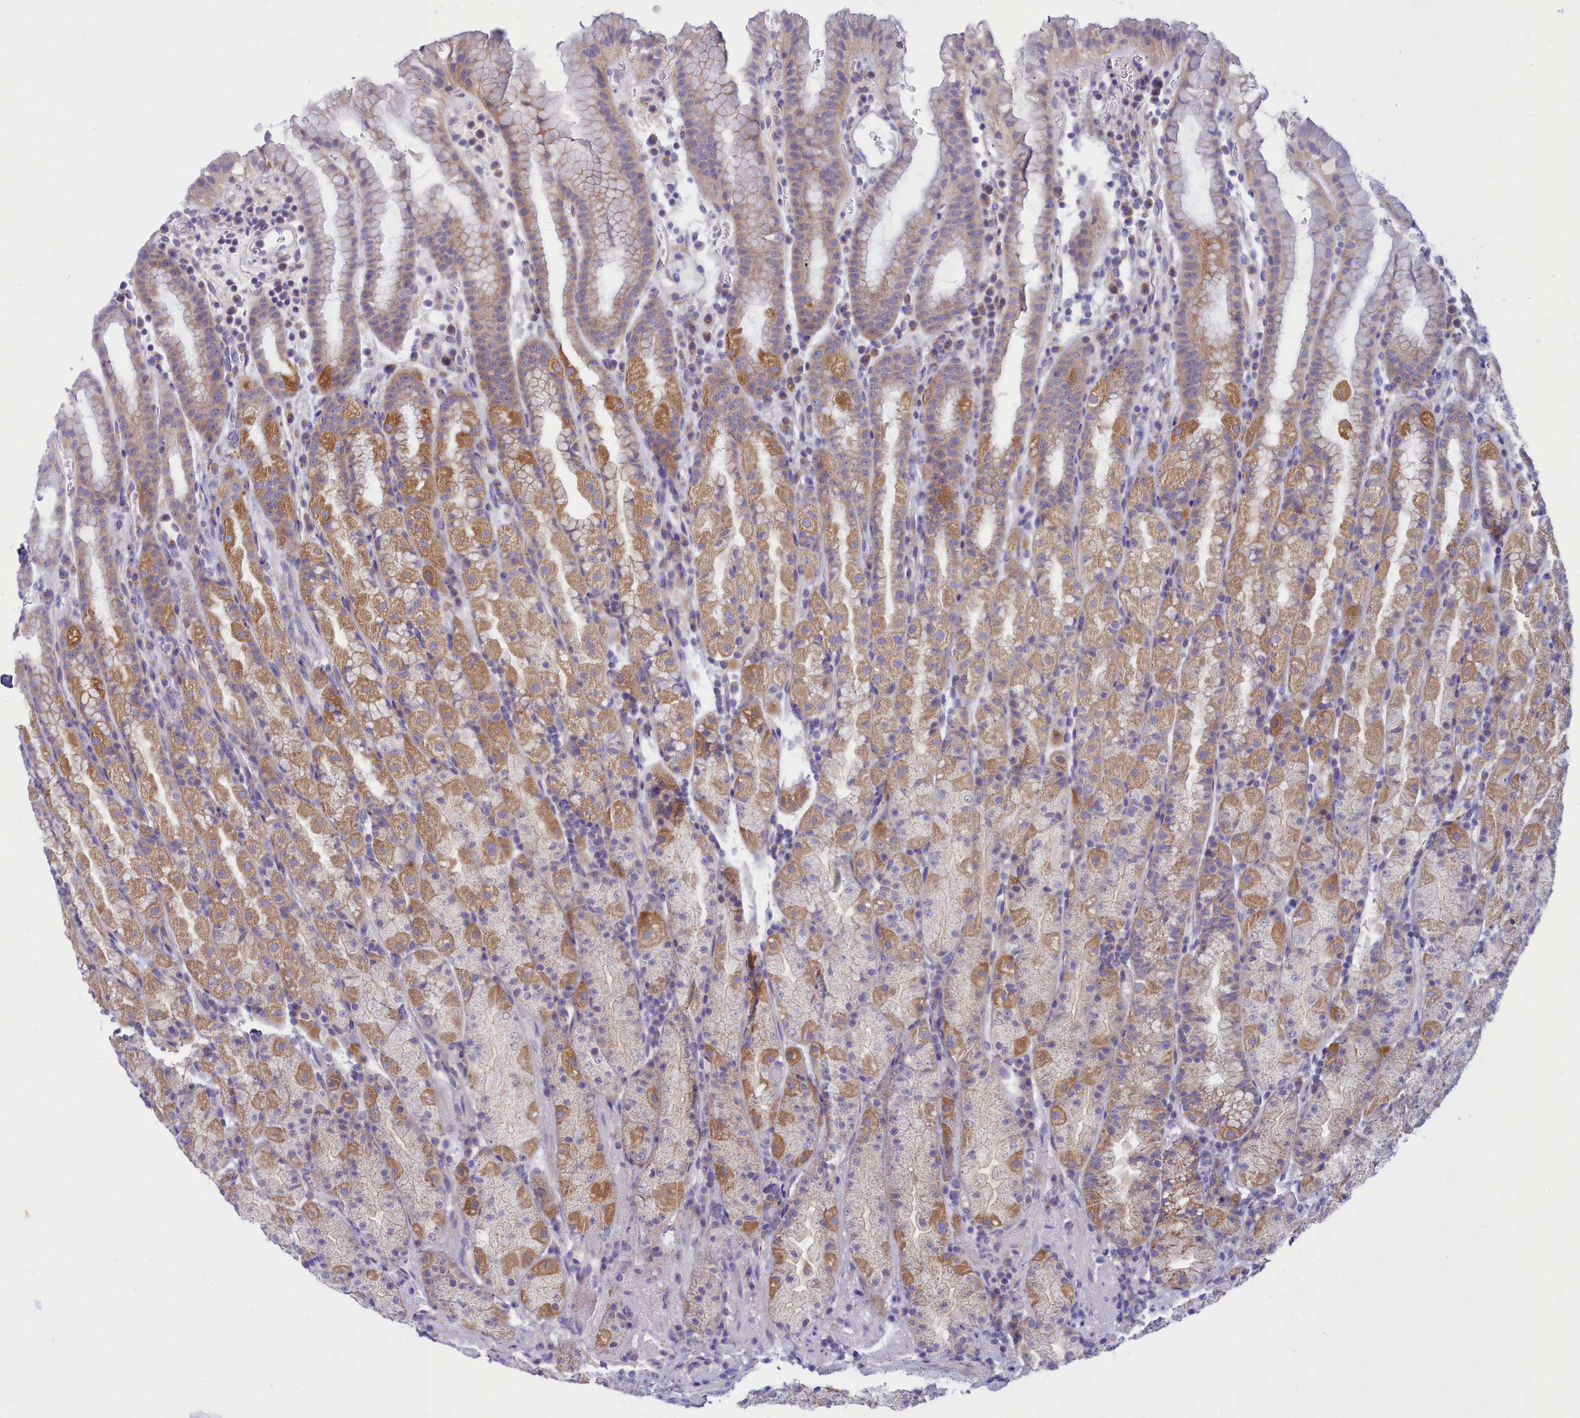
{"staining": {"intensity": "moderate", "quantity": "25%-75%", "location": "cytoplasmic/membranous"}, "tissue": "stomach", "cell_type": "Glandular cells", "image_type": "normal", "snomed": [{"axis": "morphology", "description": "Normal tissue, NOS"}, {"axis": "topography", "description": "Stomach, upper"}, {"axis": "topography", "description": "Stomach, lower"}, {"axis": "topography", "description": "Small intestine"}], "caption": "Glandular cells exhibit moderate cytoplasmic/membranous positivity in approximately 25%-75% of cells in benign stomach.", "gene": "TMEM30B", "patient": {"sex": "male", "age": 68}}